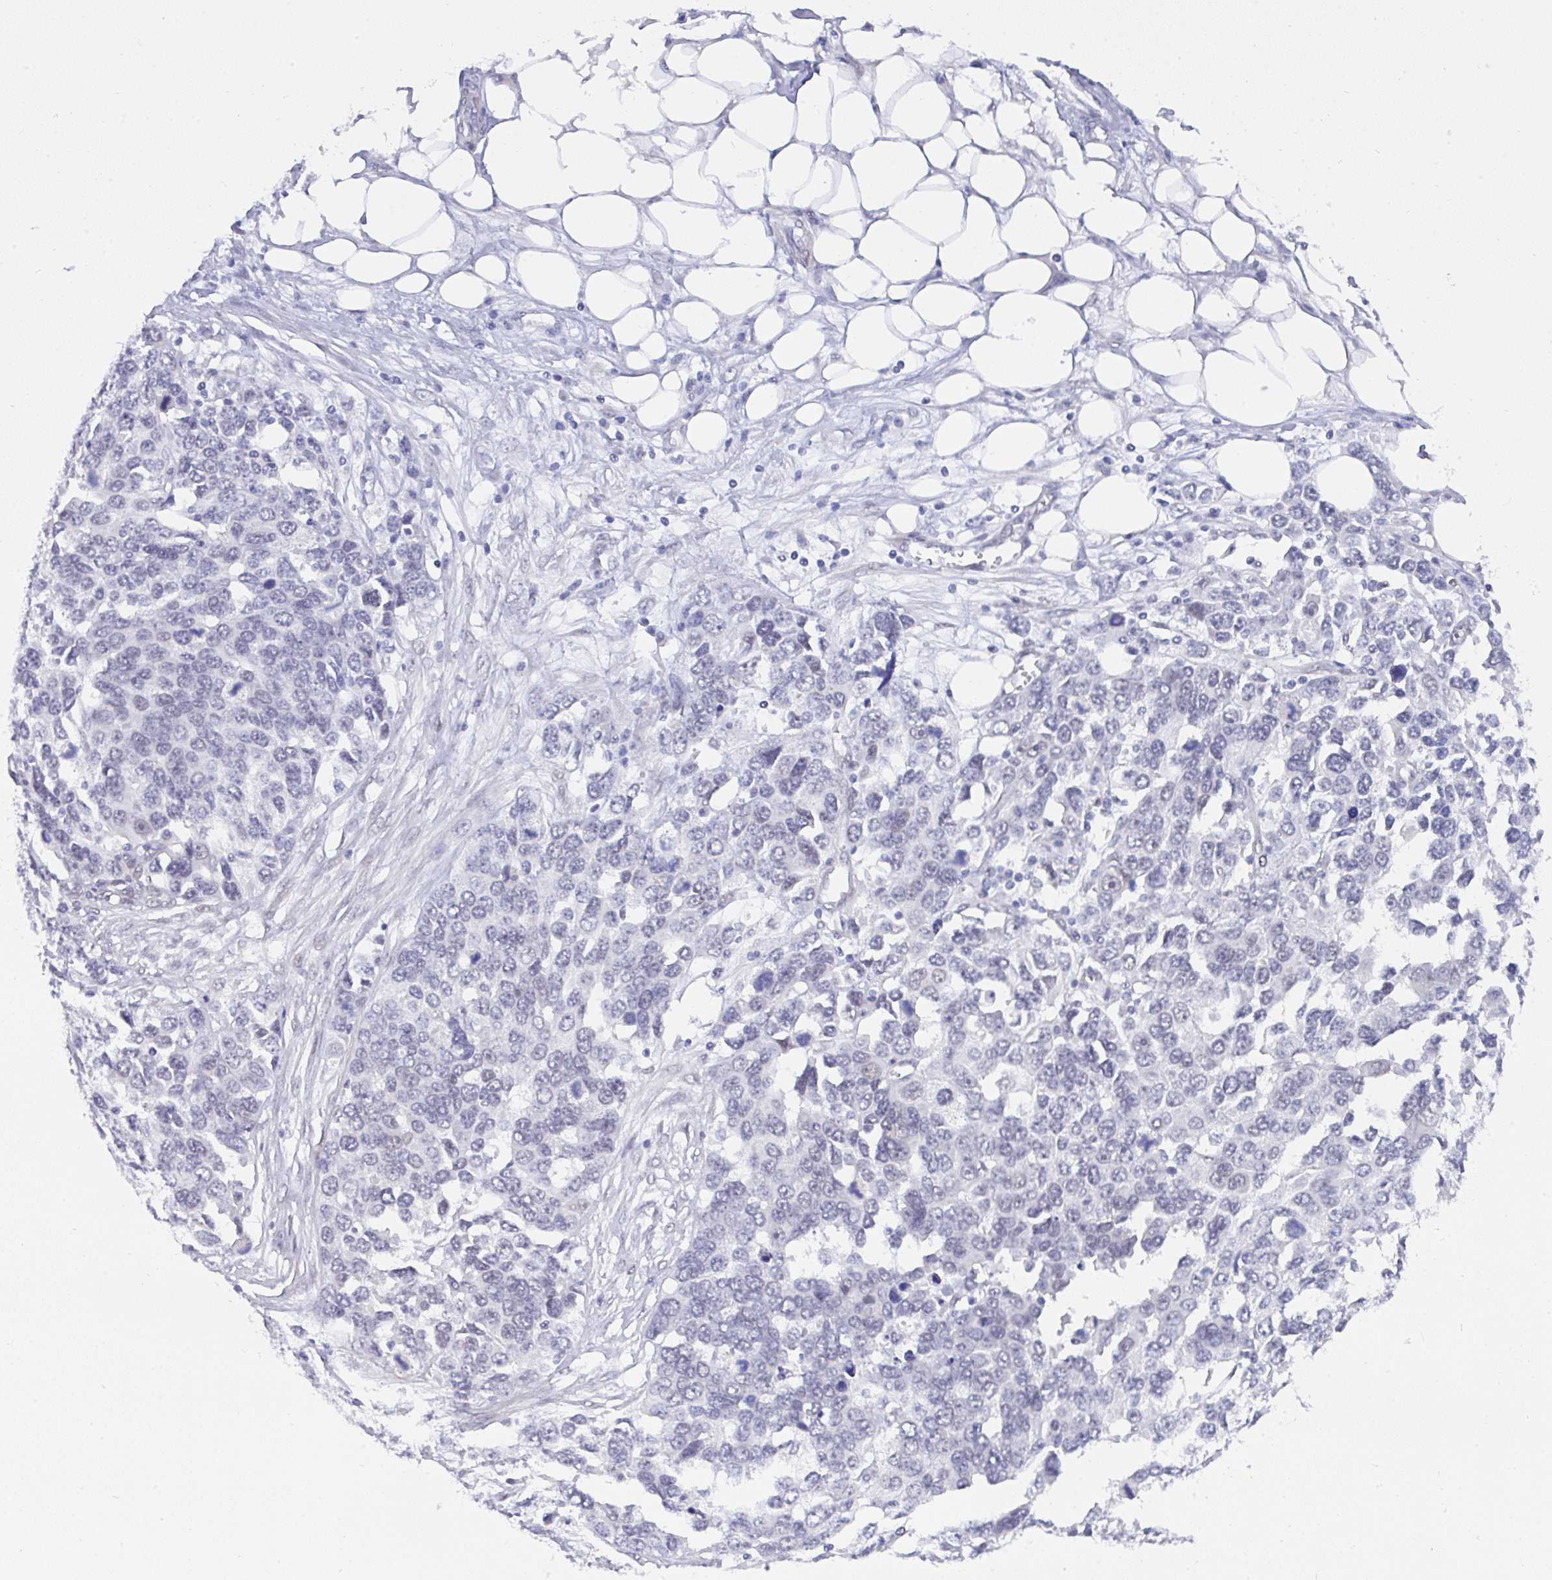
{"staining": {"intensity": "negative", "quantity": "none", "location": "none"}, "tissue": "ovarian cancer", "cell_type": "Tumor cells", "image_type": "cancer", "snomed": [{"axis": "morphology", "description": "Cystadenocarcinoma, serous, NOS"}, {"axis": "topography", "description": "Ovary"}], "caption": "The histopathology image displays no staining of tumor cells in ovarian serous cystadenocarcinoma.", "gene": "FBXL22", "patient": {"sex": "female", "age": 76}}